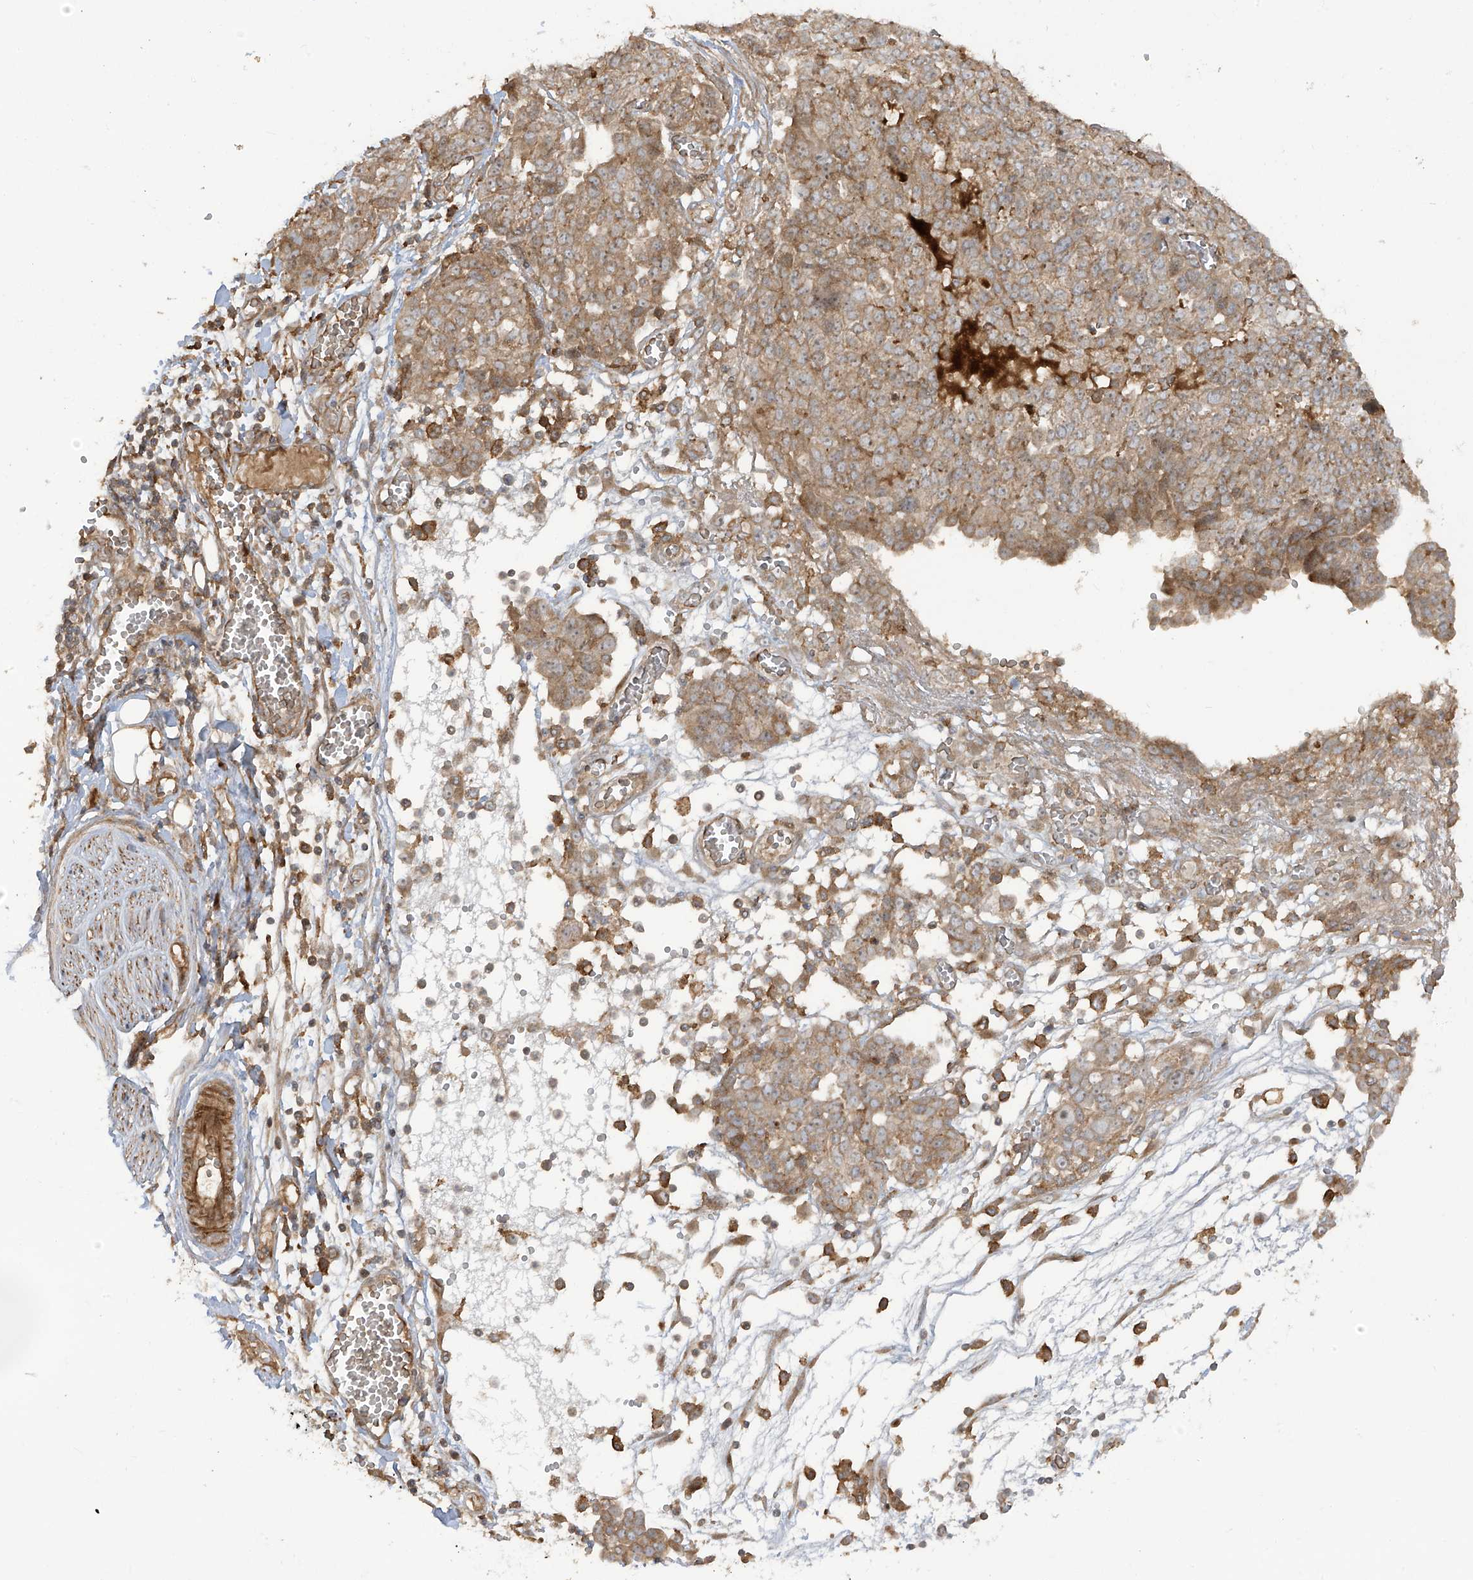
{"staining": {"intensity": "moderate", "quantity": ">75%", "location": "cytoplasmic/membranous"}, "tissue": "ovarian cancer", "cell_type": "Tumor cells", "image_type": "cancer", "snomed": [{"axis": "morphology", "description": "Cystadenocarcinoma, serous, NOS"}, {"axis": "topography", "description": "Soft tissue"}, {"axis": "topography", "description": "Ovary"}], "caption": "Protein expression analysis of ovarian serous cystadenocarcinoma displays moderate cytoplasmic/membranous positivity in about >75% of tumor cells.", "gene": "ENTR1", "patient": {"sex": "female", "age": 57}}